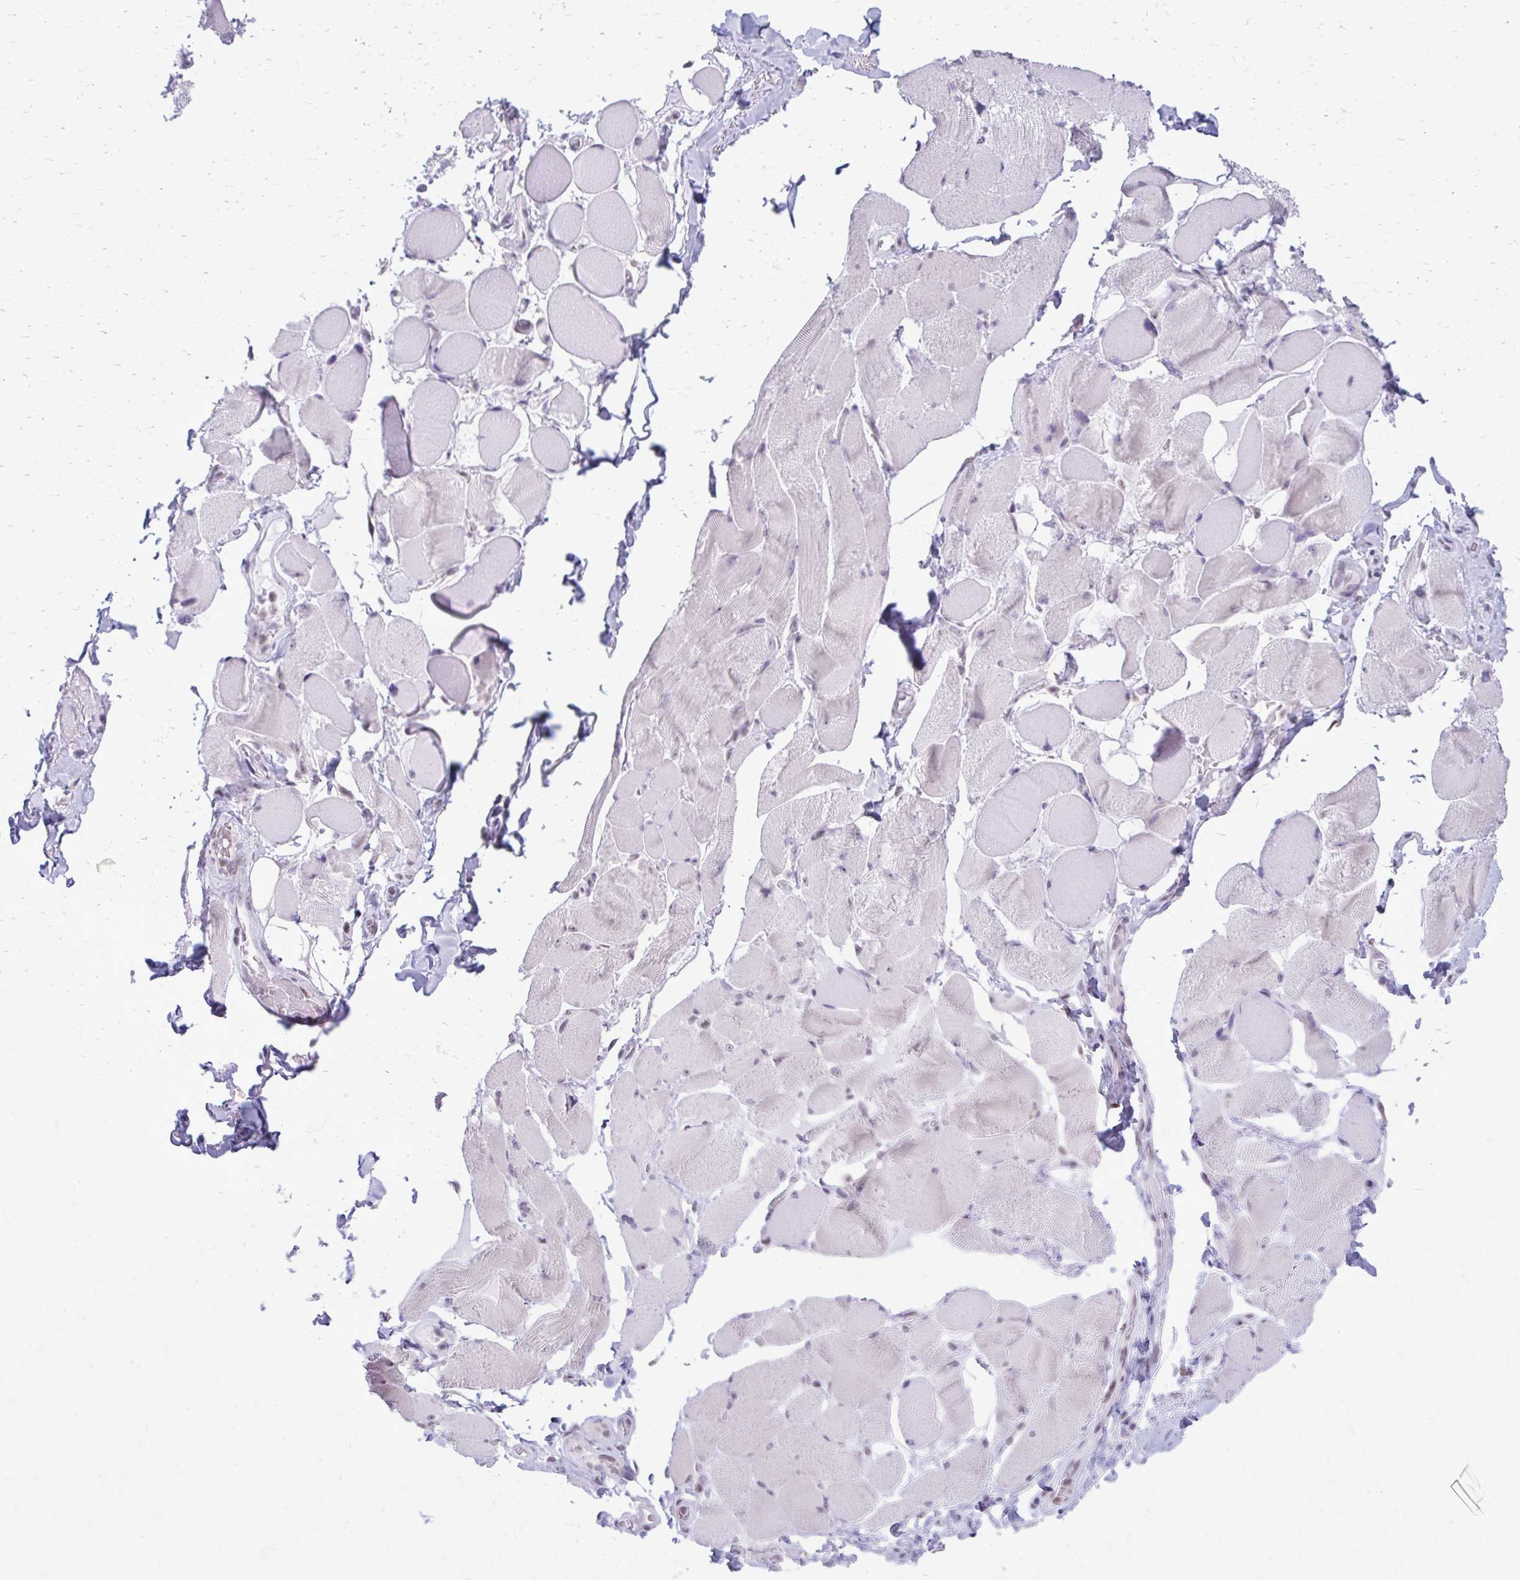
{"staining": {"intensity": "negative", "quantity": "none", "location": "none"}, "tissue": "skeletal muscle", "cell_type": "Myocytes", "image_type": "normal", "snomed": [{"axis": "morphology", "description": "Normal tissue, NOS"}, {"axis": "topography", "description": "Skeletal muscle"}, {"axis": "topography", "description": "Anal"}, {"axis": "topography", "description": "Peripheral nerve tissue"}], "caption": "The immunohistochemistry (IHC) histopathology image has no significant positivity in myocytes of skeletal muscle.", "gene": "PROSER1", "patient": {"sex": "male", "age": 53}}